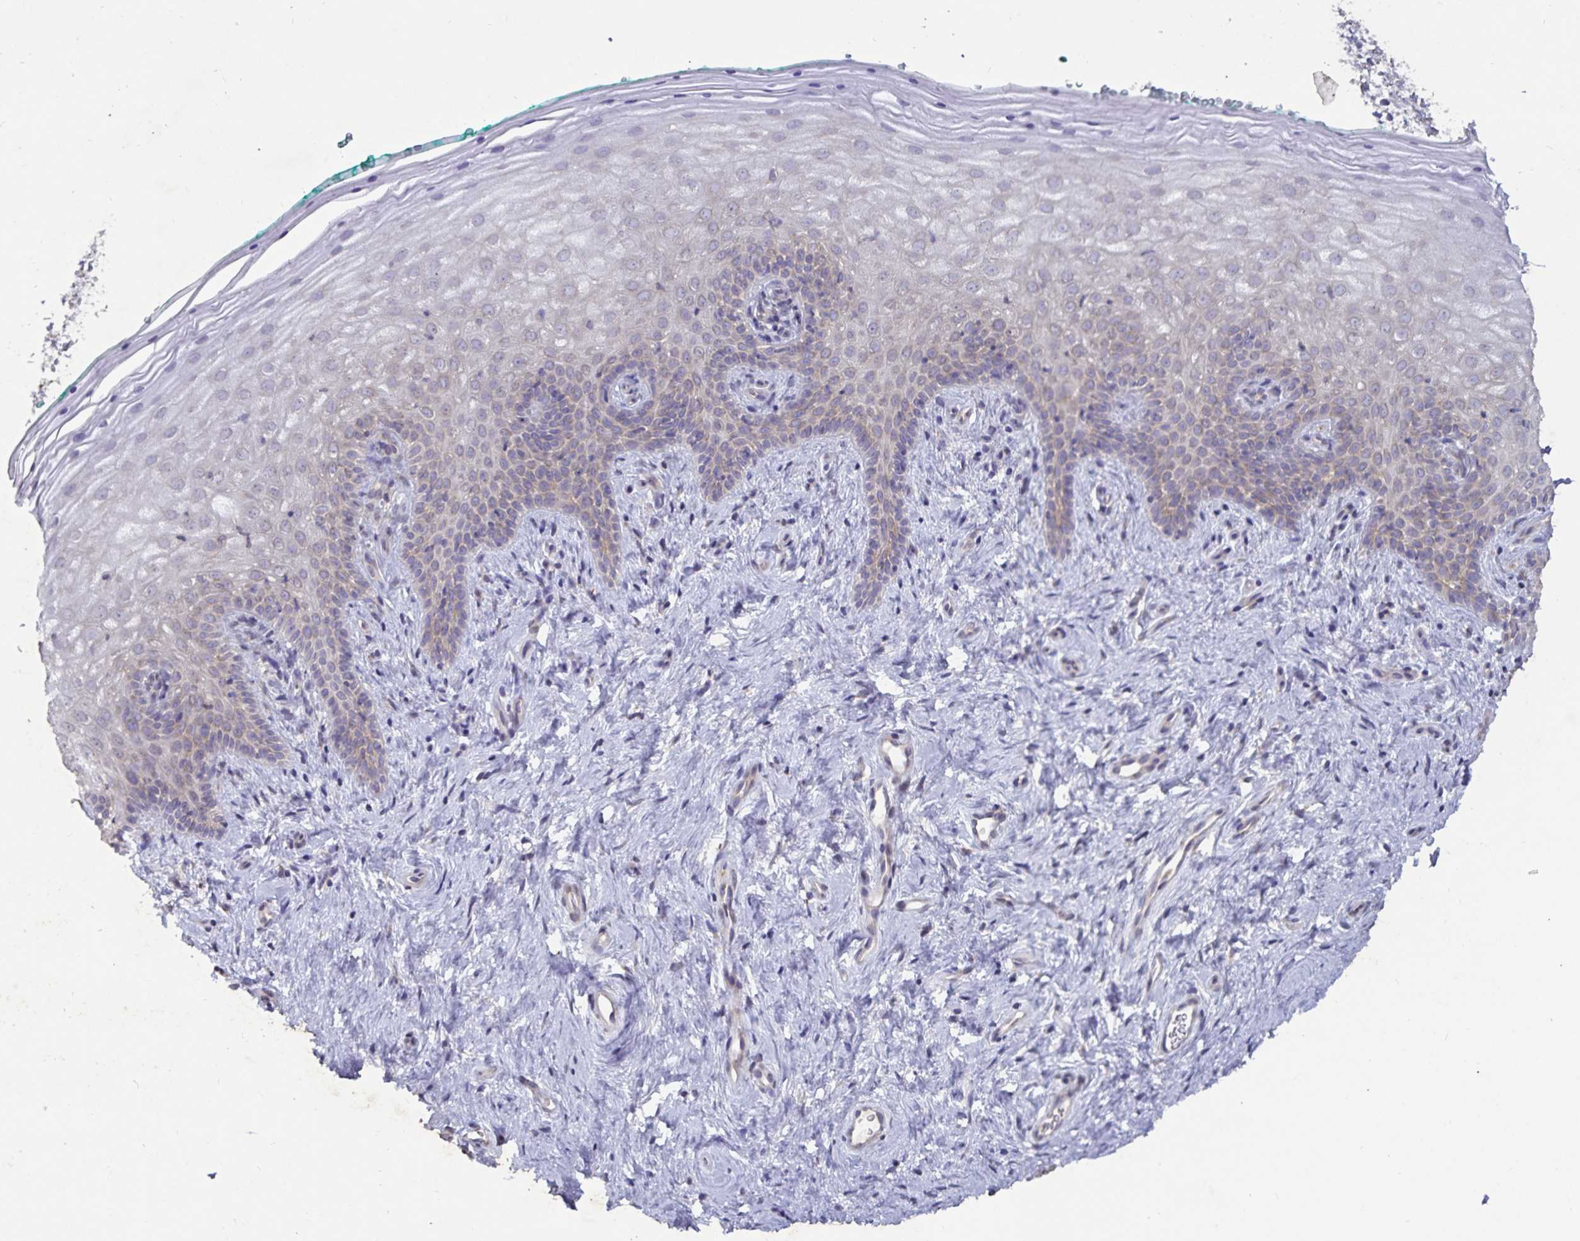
{"staining": {"intensity": "weak", "quantity": "25%-75%", "location": "cytoplasmic/membranous"}, "tissue": "vagina", "cell_type": "Squamous epithelial cells", "image_type": "normal", "snomed": [{"axis": "morphology", "description": "Normal tissue, NOS"}, {"axis": "topography", "description": "Vagina"}], "caption": "Approximately 25%-75% of squamous epithelial cells in normal vagina show weak cytoplasmic/membranous protein positivity as visualized by brown immunohistochemical staining.", "gene": "FAM120A", "patient": {"sex": "female", "age": 45}}